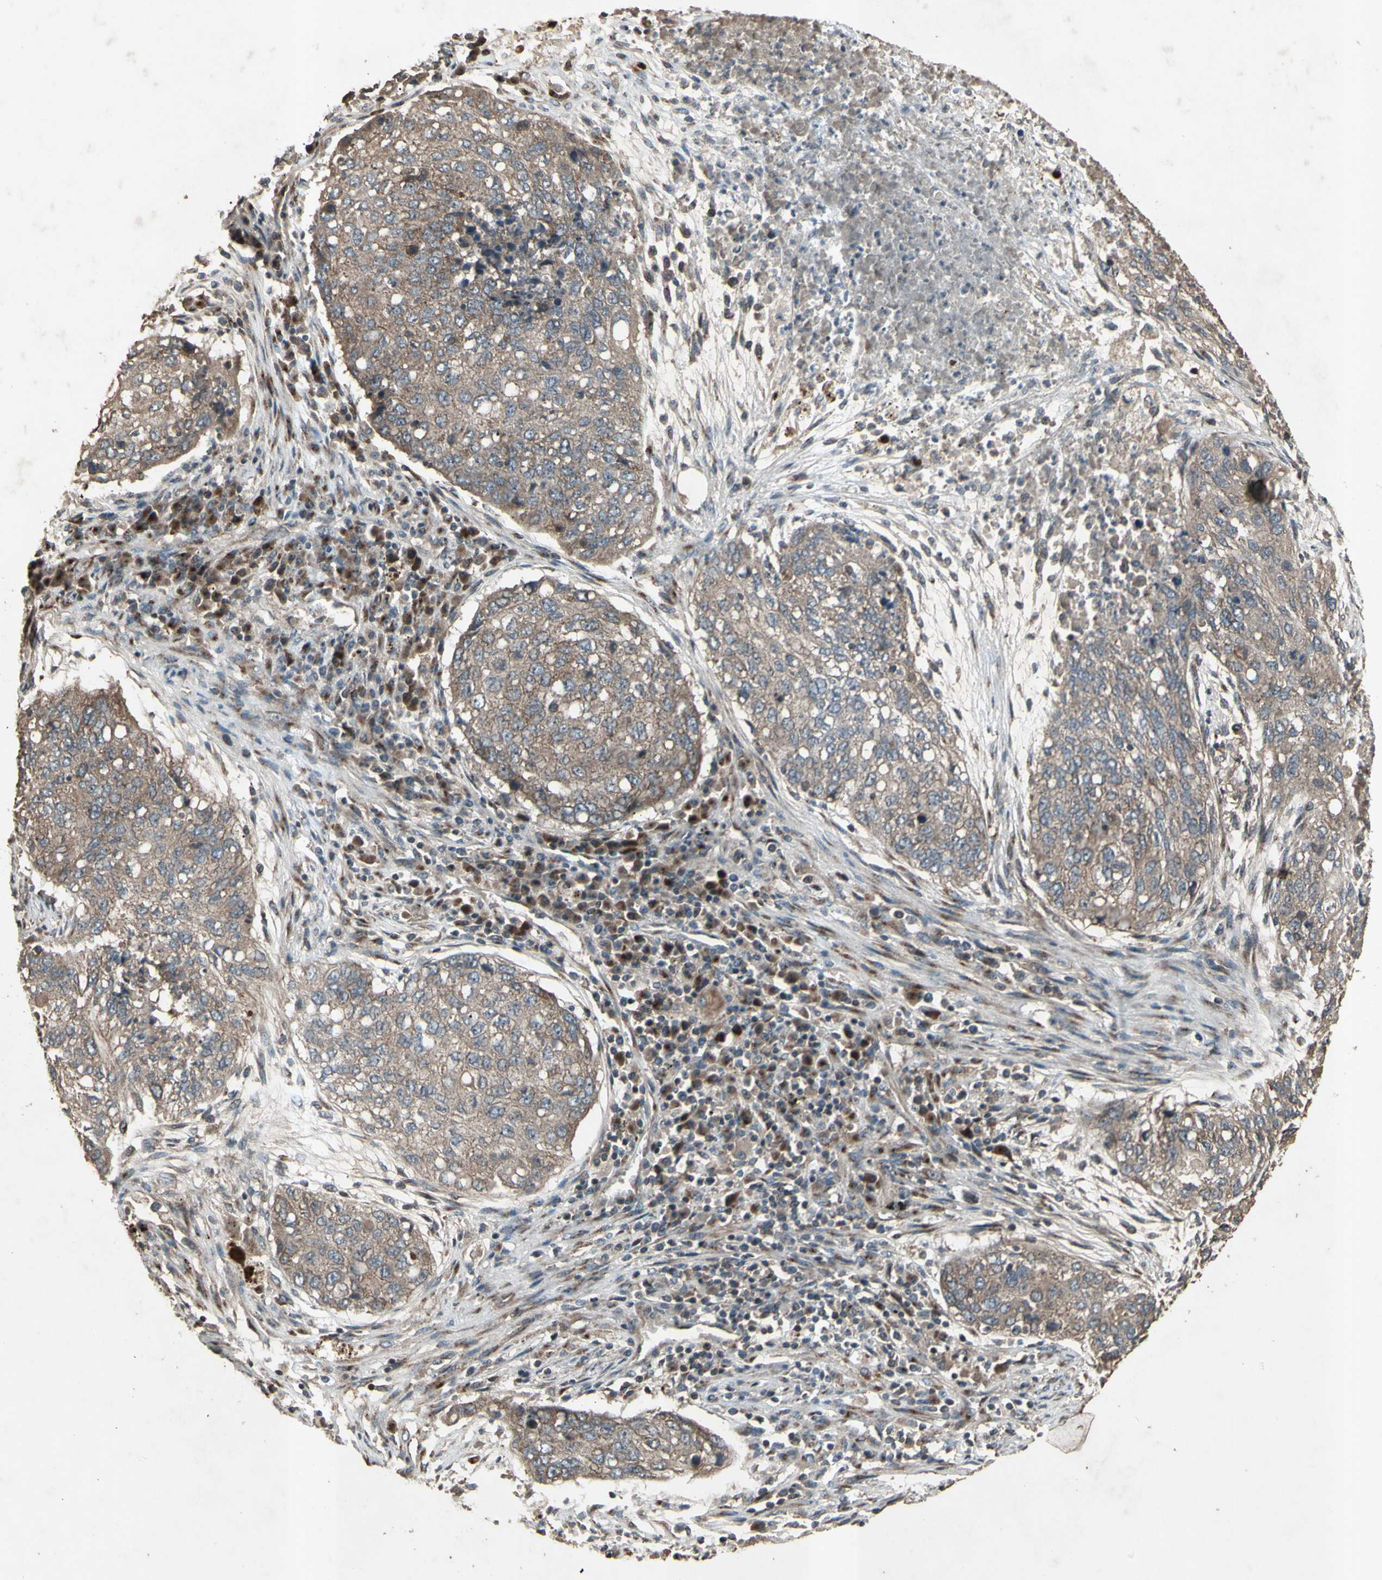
{"staining": {"intensity": "weak", "quantity": ">75%", "location": "cytoplasmic/membranous"}, "tissue": "lung cancer", "cell_type": "Tumor cells", "image_type": "cancer", "snomed": [{"axis": "morphology", "description": "Squamous cell carcinoma, NOS"}, {"axis": "topography", "description": "Lung"}], "caption": "Human squamous cell carcinoma (lung) stained for a protein (brown) demonstrates weak cytoplasmic/membranous positive staining in about >75% of tumor cells.", "gene": "AP1G1", "patient": {"sex": "female", "age": 63}}